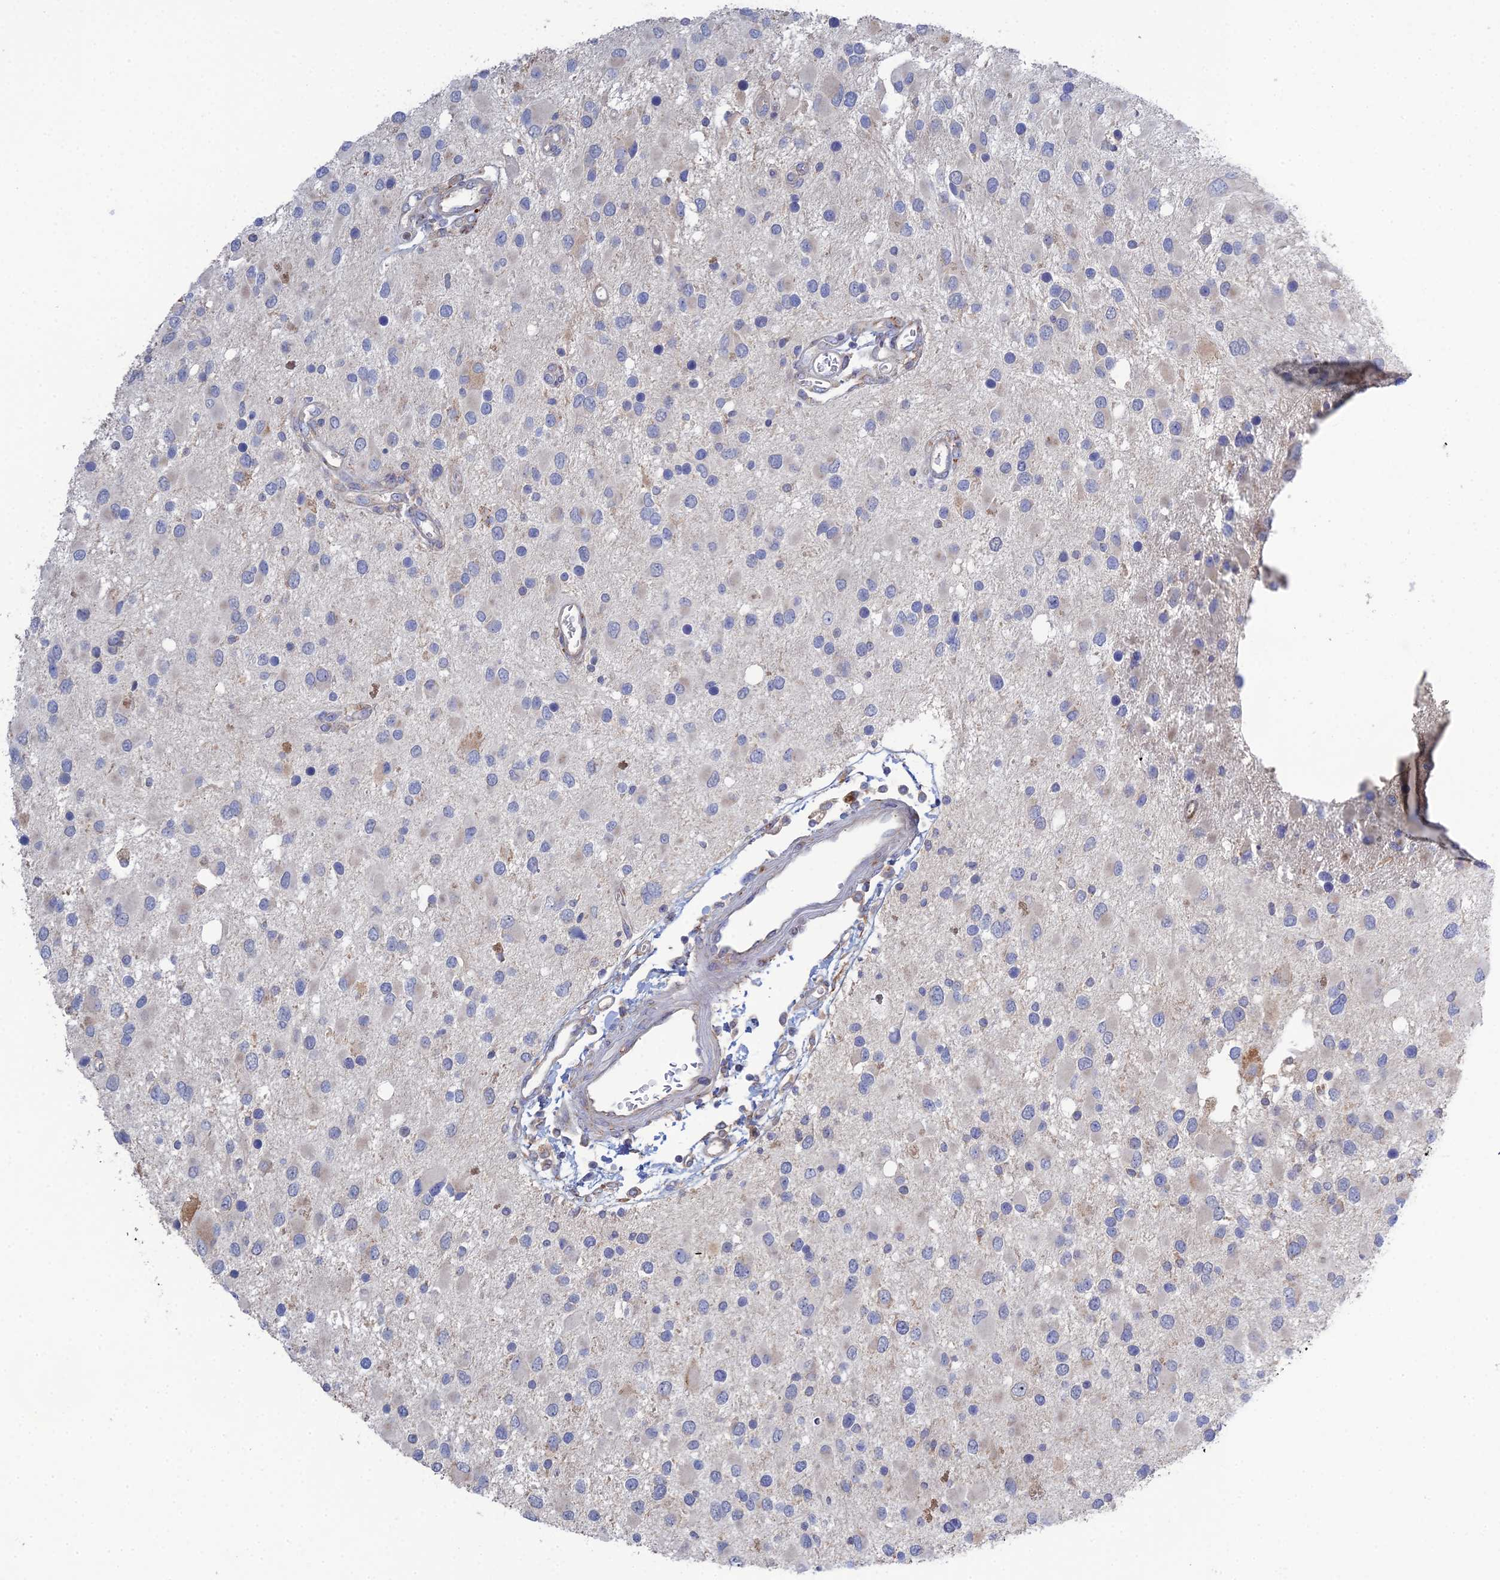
{"staining": {"intensity": "negative", "quantity": "none", "location": "none"}, "tissue": "glioma", "cell_type": "Tumor cells", "image_type": "cancer", "snomed": [{"axis": "morphology", "description": "Glioma, malignant, High grade"}, {"axis": "topography", "description": "Brain"}], "caption": "The photomicrograph exhibits no significant expression in tumor cells of glioma.", "gene": "TRAPPC6A", "patient": {"sex": "male", "age": 53}}